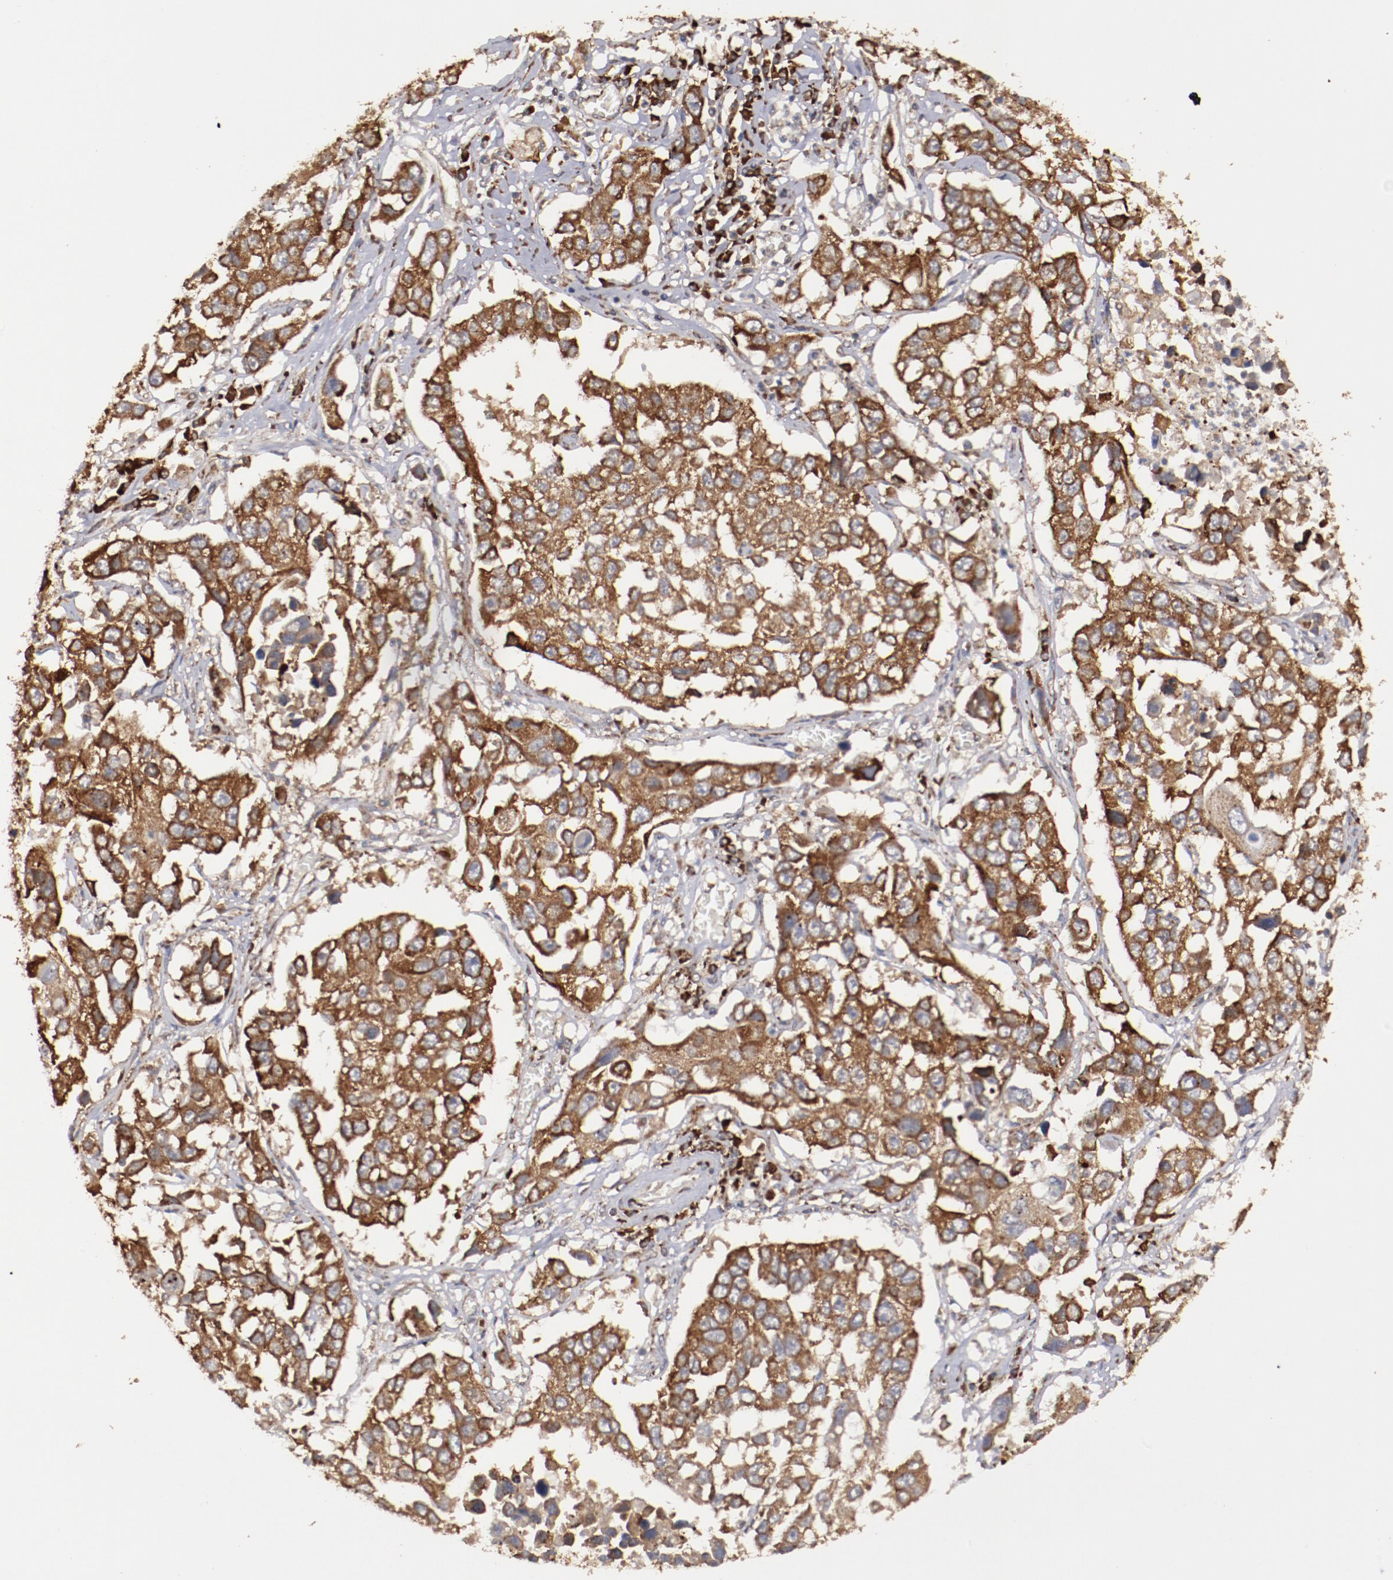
{"staining": {"intensity": "strong", "quantity": ">75%", "location": "cytoplasmic/membranous"}, "tissue": "lung cancer", "cell_type": "Tumor cells", "image_type": "cancer", "snomed": [{"axis": "morphology", "description": "Squamous cell carcinoma, NOS"}, {"axis": "topography", "description": "Lung"}], "caption": "Squamous cell carcinoma (lung) stained with DAB (3,3'-diaminobenzidine) immunohistochemistry (IHC) shows high levels of strong cytoplasmic/membranous staining in approximately >75% of tumor cells.", "gene": "RPS4Y1", "patient": {"sex": "male", "age": 71}}